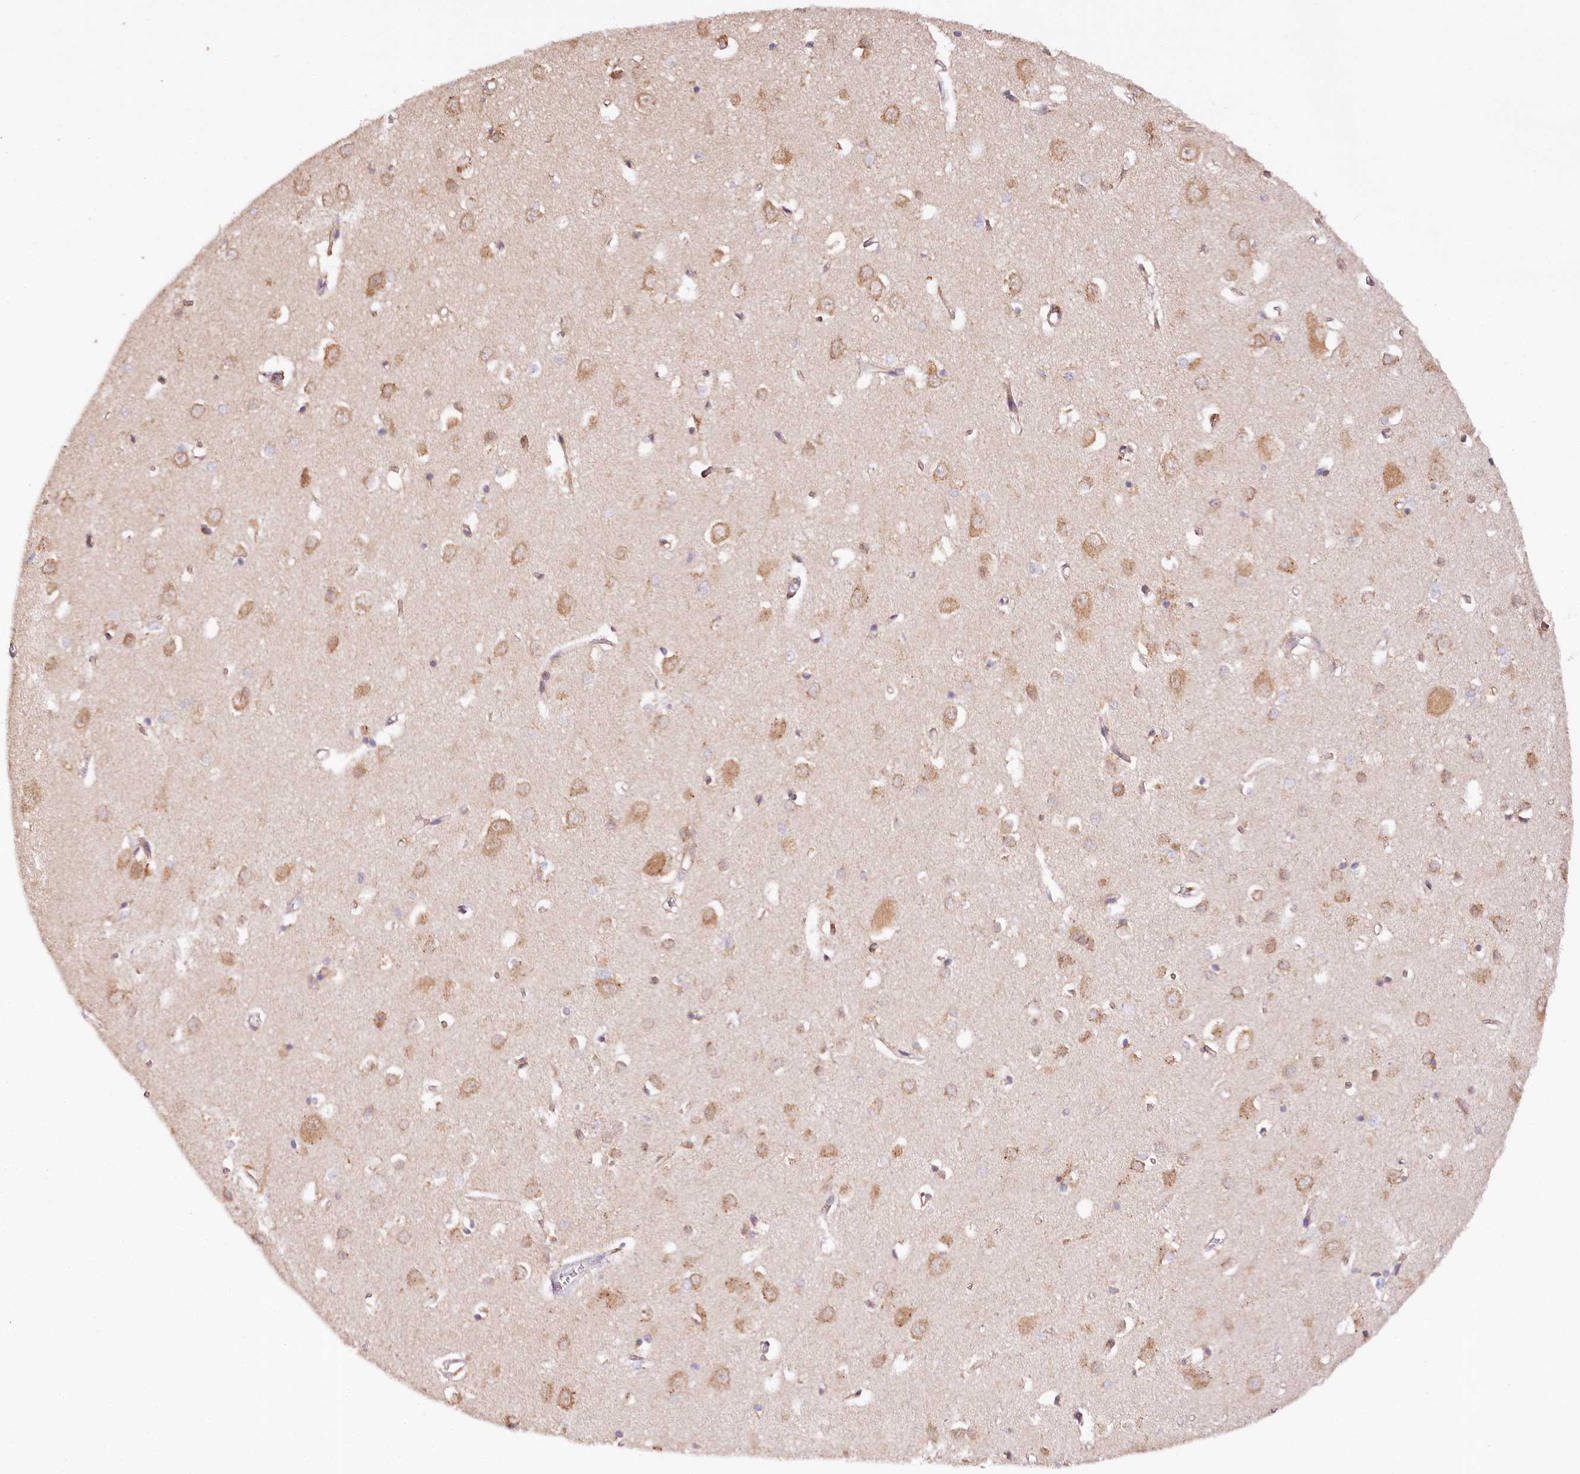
{"staining": {"intensity": "moderate", "quantity": "<25%", "location": "cytoplasmic/membranous"}, "tissue": "cerebral cortex", "cell_type": "Endothelial cells", "image_type": "normal", "snomed": [{"axis": "morphology", "description": "Normal tissue, NOS"}, {"axis": "topography", "description": "Cerebral cortex"}], "caption": "Immunohistochemistry (IHC) (DAB) staining of benign human cerebral cortex demonstrates moderate cytoplasmic/membranous protein expression in about <25% of endothelial cells.", "gene": "VEGFA", "patient": {"sex": "female", "age": 64}}